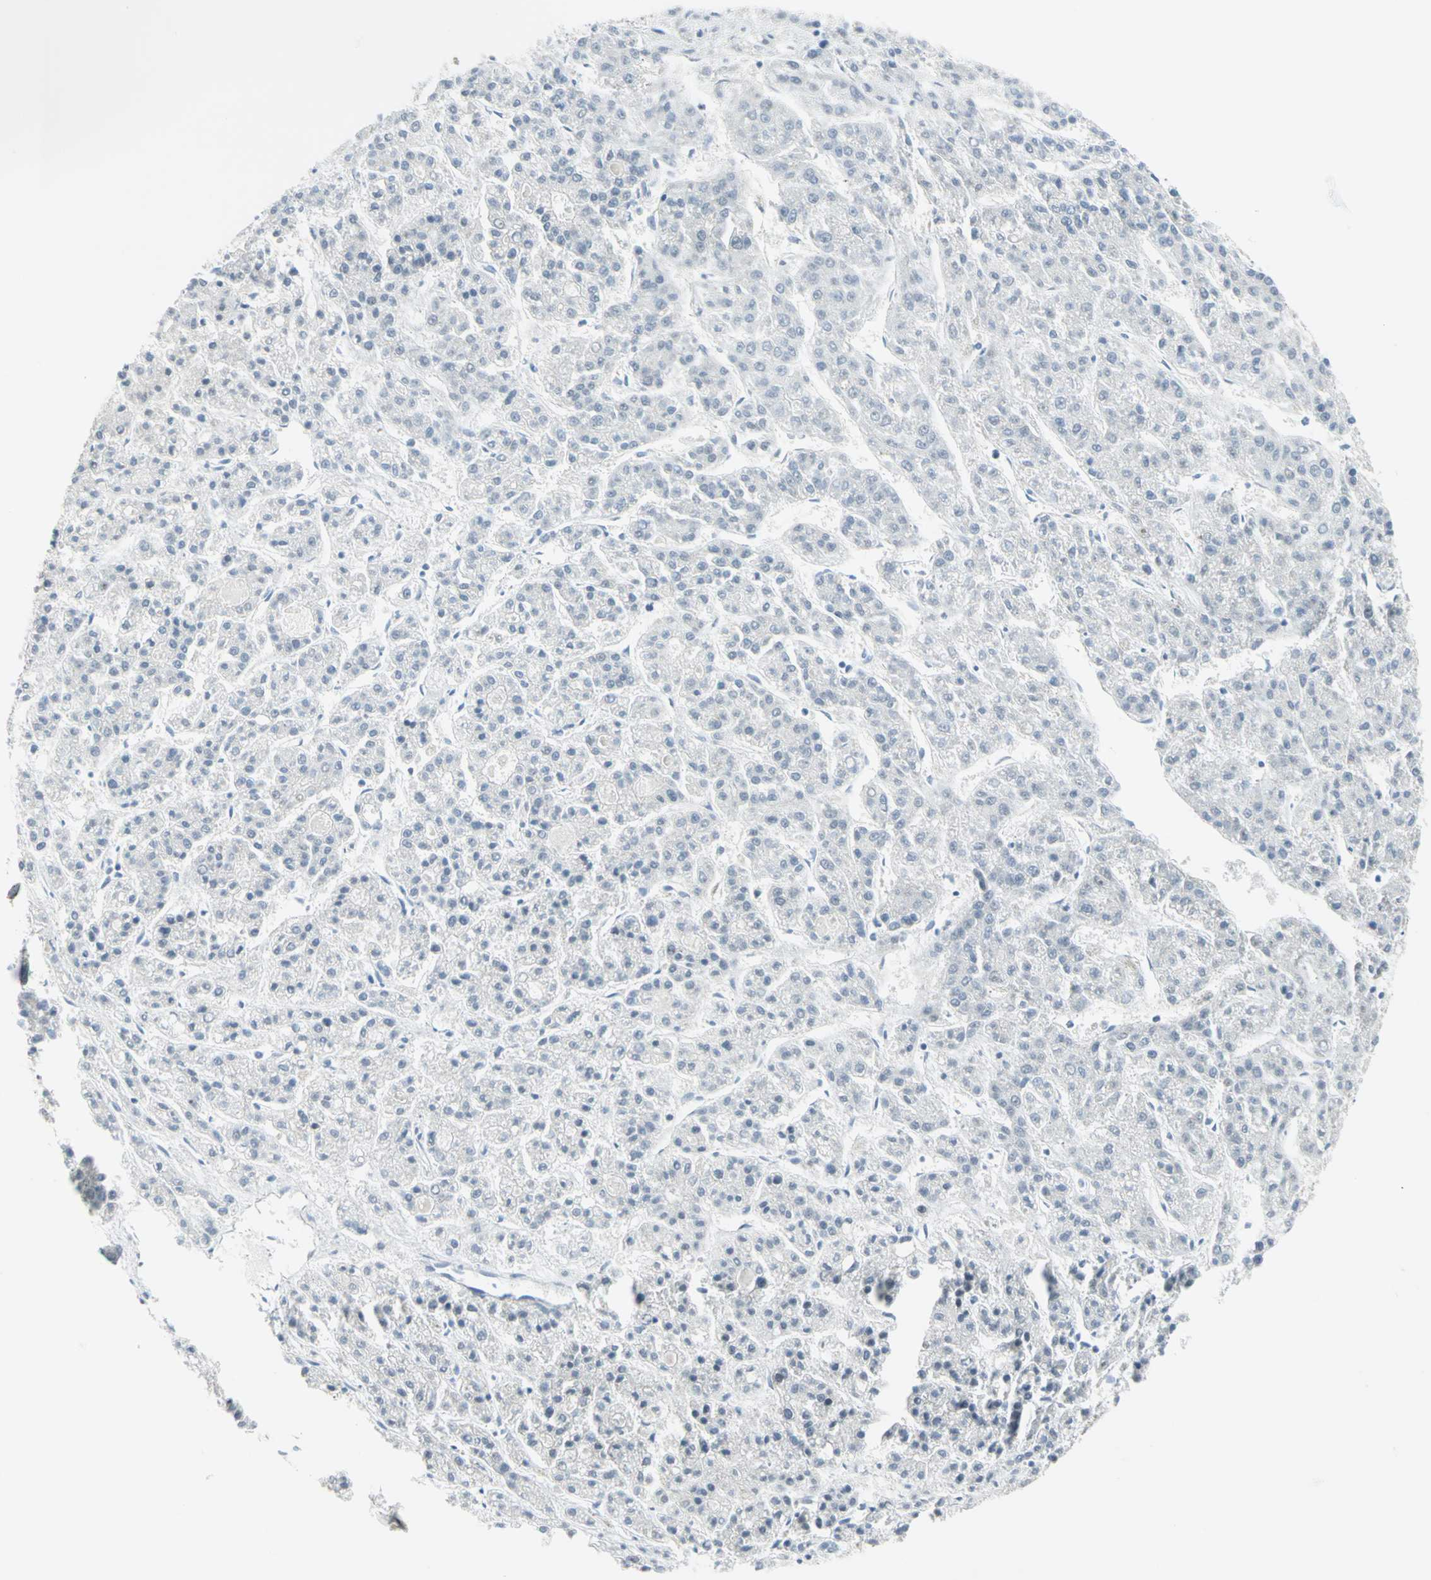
{"staining": {"intensity": "negative", "quantity": "none", "location": "none"}, "tissue": "liver cancer", "cell_type": "Tumor cells", "image_type": "cancer", "snomed": [{"axis": "morphology", "description": "Carcinoma, Hepatocellular, NOS"}, {"axis": "topography", "description": "Liver"}], "caption": "Protein analysis of hepatocellular carcinoma (liver) shows no significant staining in tumor cells.", "gene": "PIN1", "patient": {"sex": "male", "age": 70}}